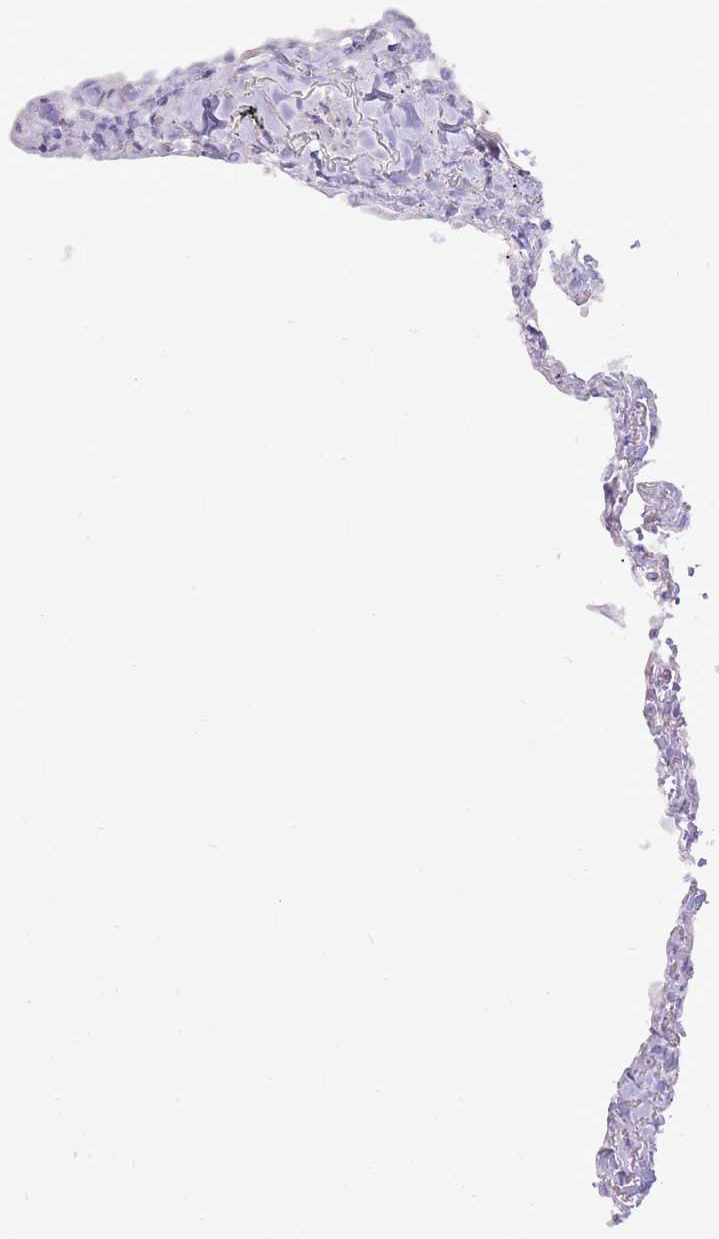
{"staining": {"intensity": "negative", "quantity": "none", "location": "none"}, "tissue": "lung", "cell_type": "Alveolar cells", "image_type": "normal", "snomed": [{"axis": "morphology", "description": "Normal tissue, NOS"}, {"axis": "topography", "description": "Lung"}], "caption": "This is an IHC image of normal human lung. There is no staining in alveolar cells.", "gene": "ZC4H2", "patient": {"sex": "female", "age": 67}}